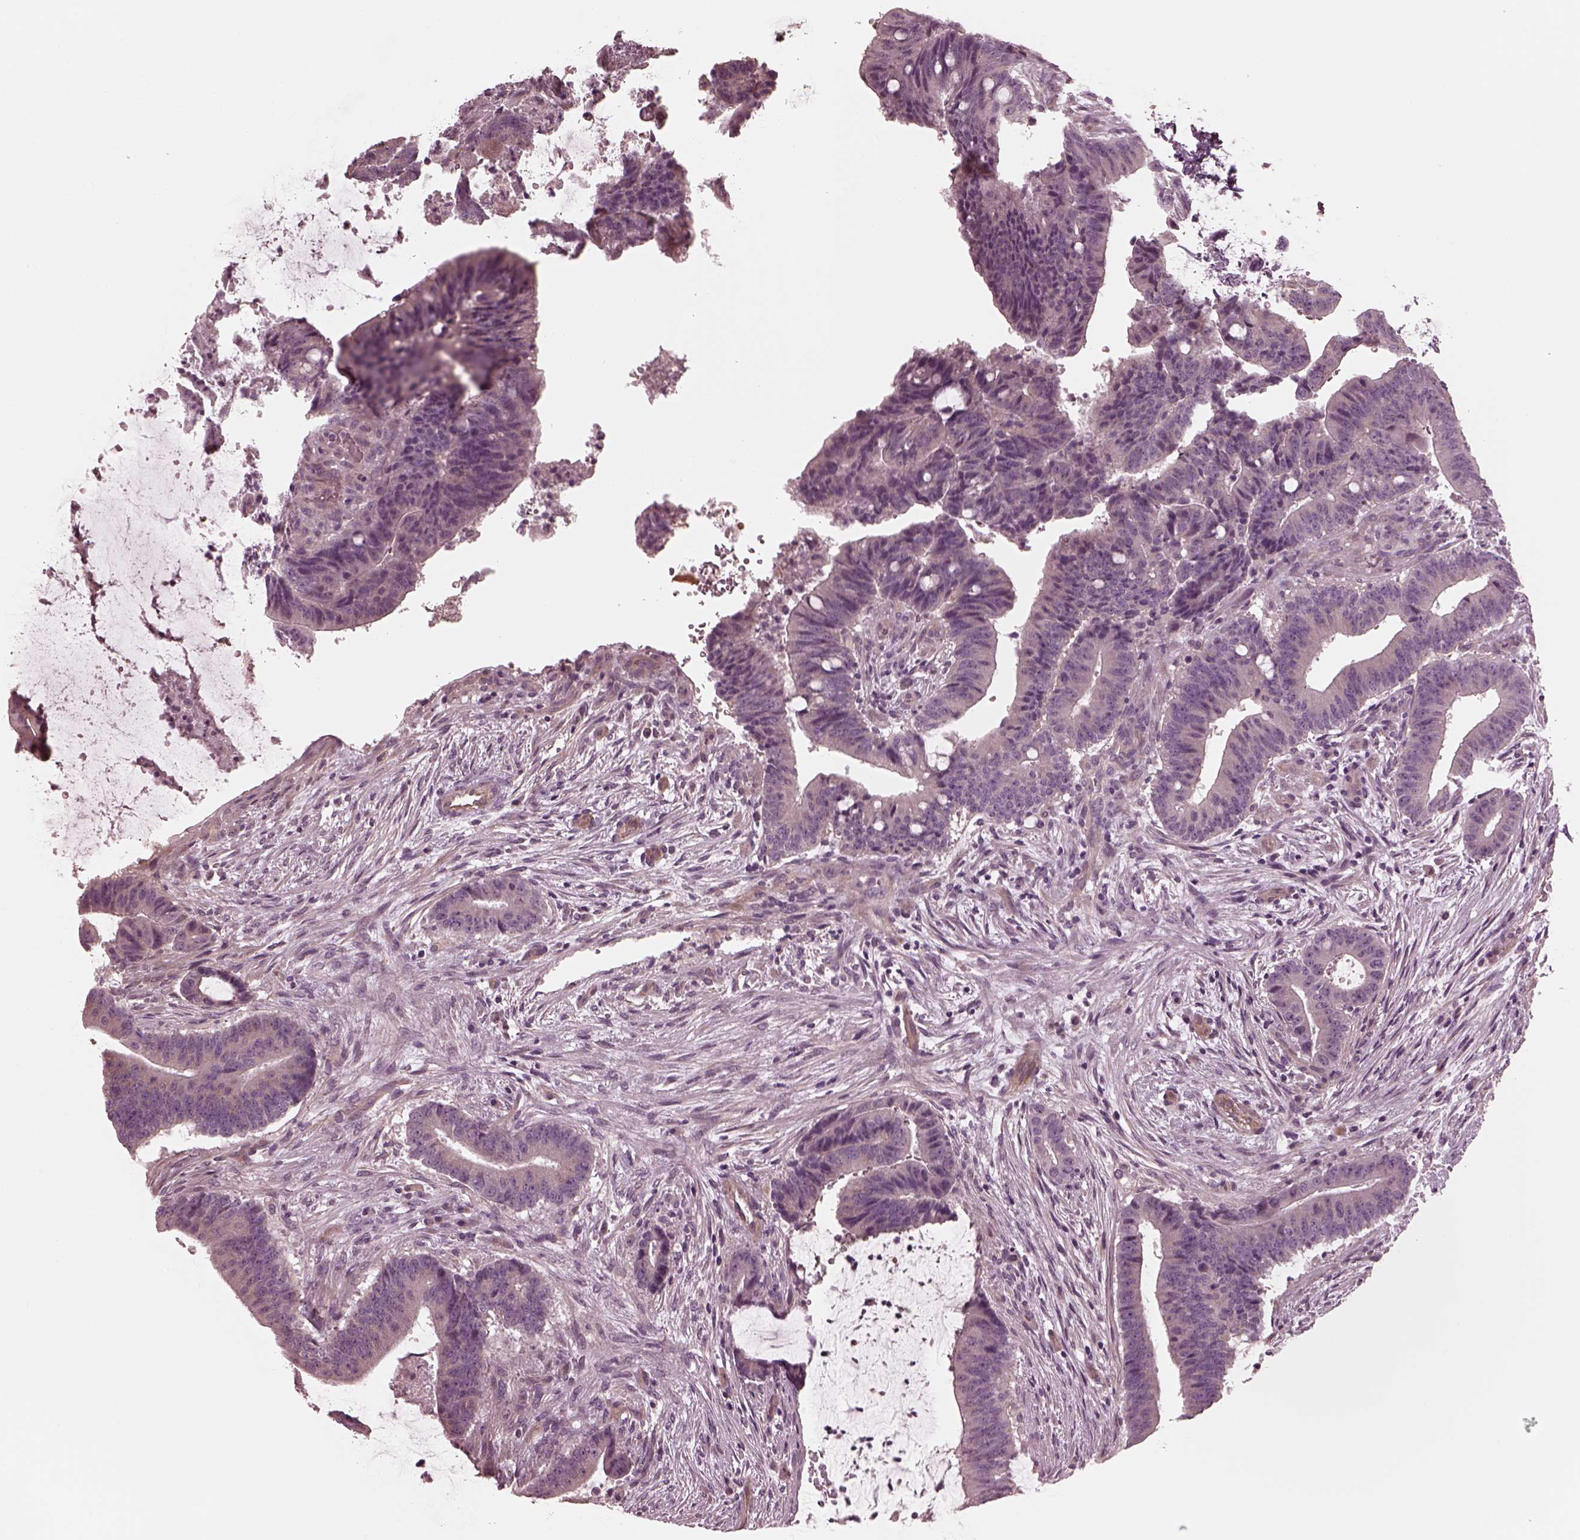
{"staining": {"intensity": "negative", "quantity": "none", "location": "none"}, "tissue": "colorectal cancer", "cell_type": "Tumor cells", "image_type": "cancer", "snomed": [{"axis": "morphology", "description": "Adenocarcinoma, NOS"}, {"axis": "topography", "description": "Colon"}], "caption": "DAB immunohistochemical staining of human colorectal adenocarcinoma demonstrates no significant expression in tumor cells.", "gene": "KIF6", "patient": {"sex": "female", "age": 43}}